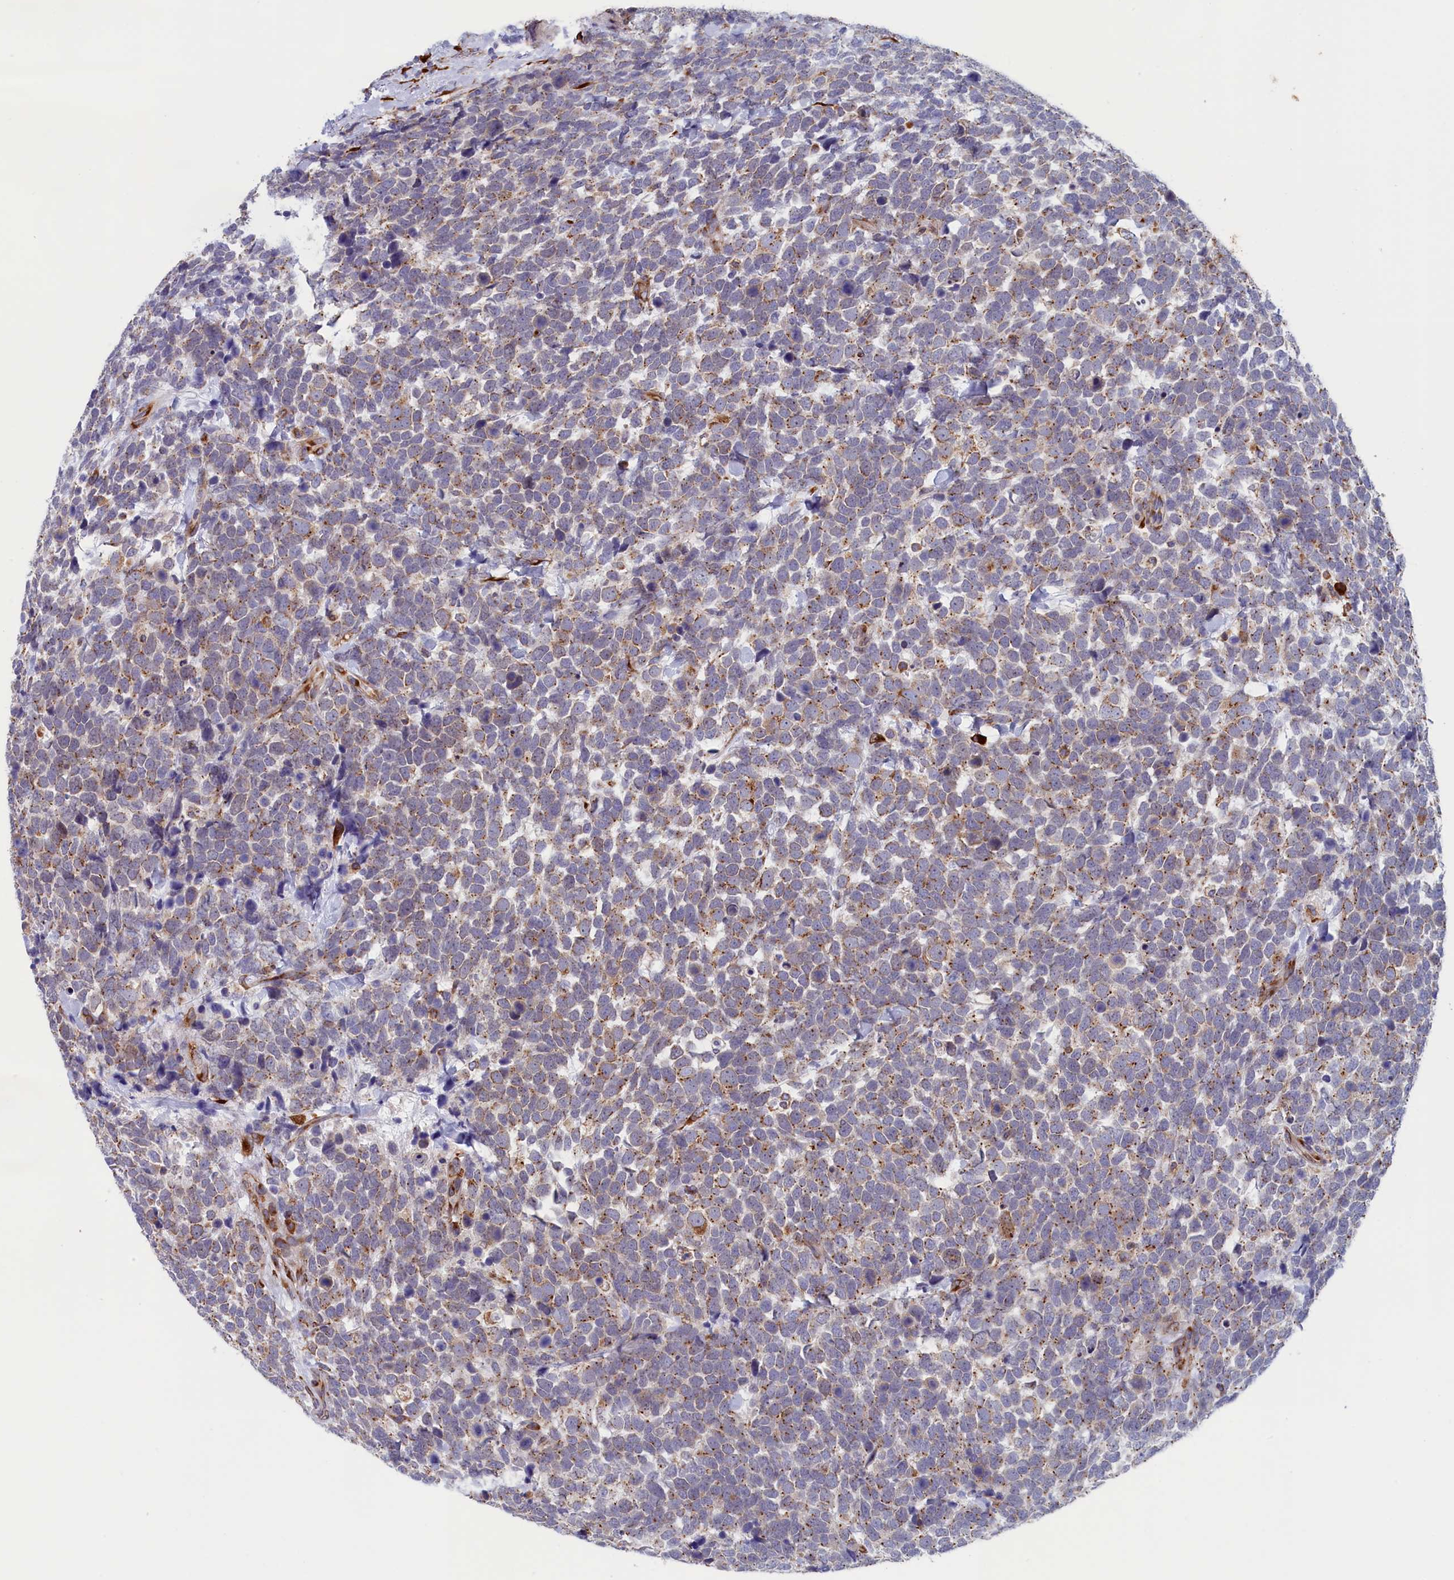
{"staining": {"intensity": "moderate", "quantity": "25%-75%", "location": "cytoplasmic/membranous"}, "tissue": "urothelial cancer", "cell_type": "Tumor cells", "image_type": "cancer", "snomed": [{"axis": "morphology", "description": "Urothelial carcinoma, High grade"}, {"axis": "topography", "description": "Urinary bladder"}], "caption": "Immunohistochemical staining of human high-grade urothelial carcinoma exhibits medium levels of moderate cytoplasmic/membranous staining in about 25%-75% of tumor cells.", "gene": "CCDC68", "patient": {"sex": "female", "age": 82}}